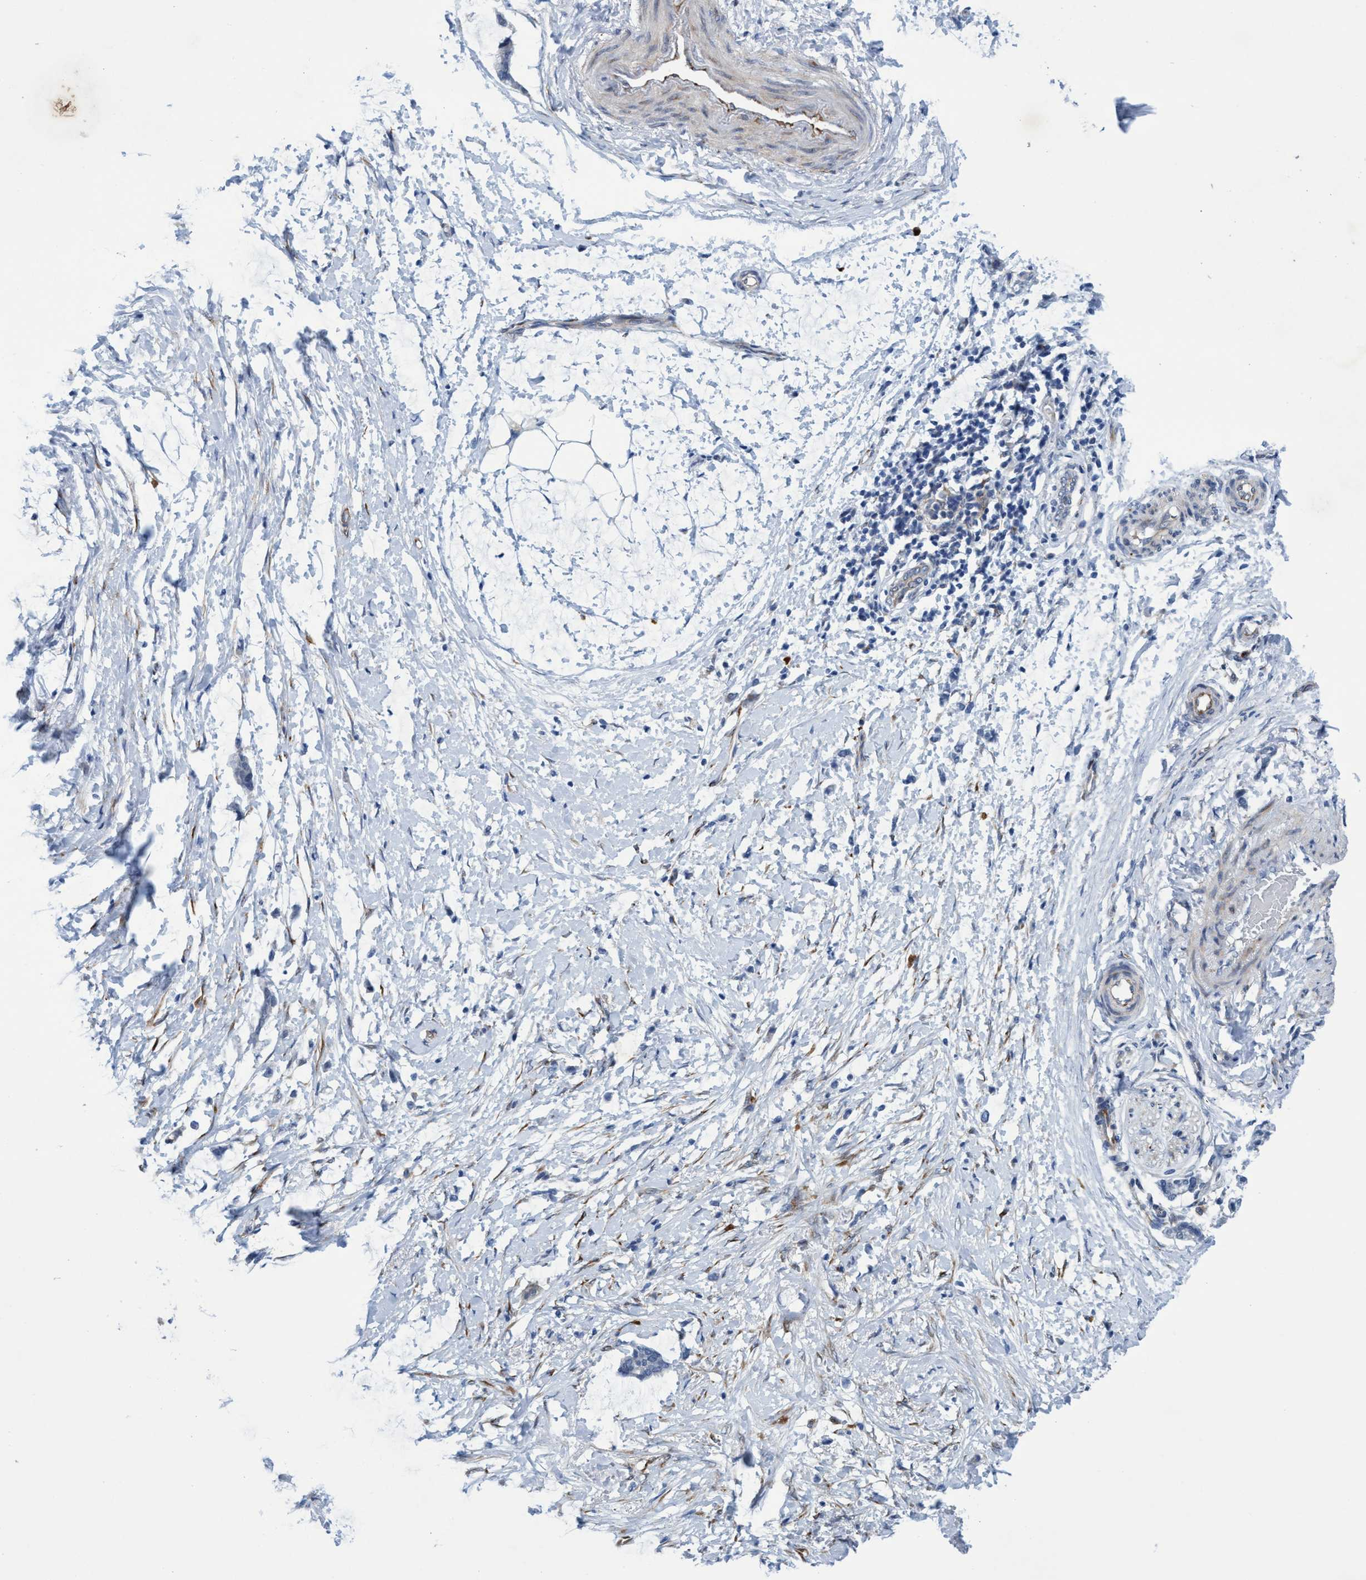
{"staining": {"intensity": "negative", "quantity": "none", "location": "none"}, "tissue": "adipose tissue", "cell_type": "Adipocytes", "image_type": "normal", "snomed": [{"axis": "morphology", "description": "Normal tissue, NOS"}, {"axis": "morphology", "description": "Adenocarcinoma, NOS"}, {"axis": "topography", "description": "Colon"}, {"axis": "topography", "description": "Peripheral nerve tissue"}], "caption": "The immunohistochemistry micrograph has no significant expression in adipocytes of adipose tissue. Brightfield microscopy of immunohistochemistry stained with DAB (3,3'-diaminobenzidine) (brown) and hematoxylin (blue), captured at high magnification.", "gene": "SLC43A2", "patient": {"sex": "male", "age": 14}}